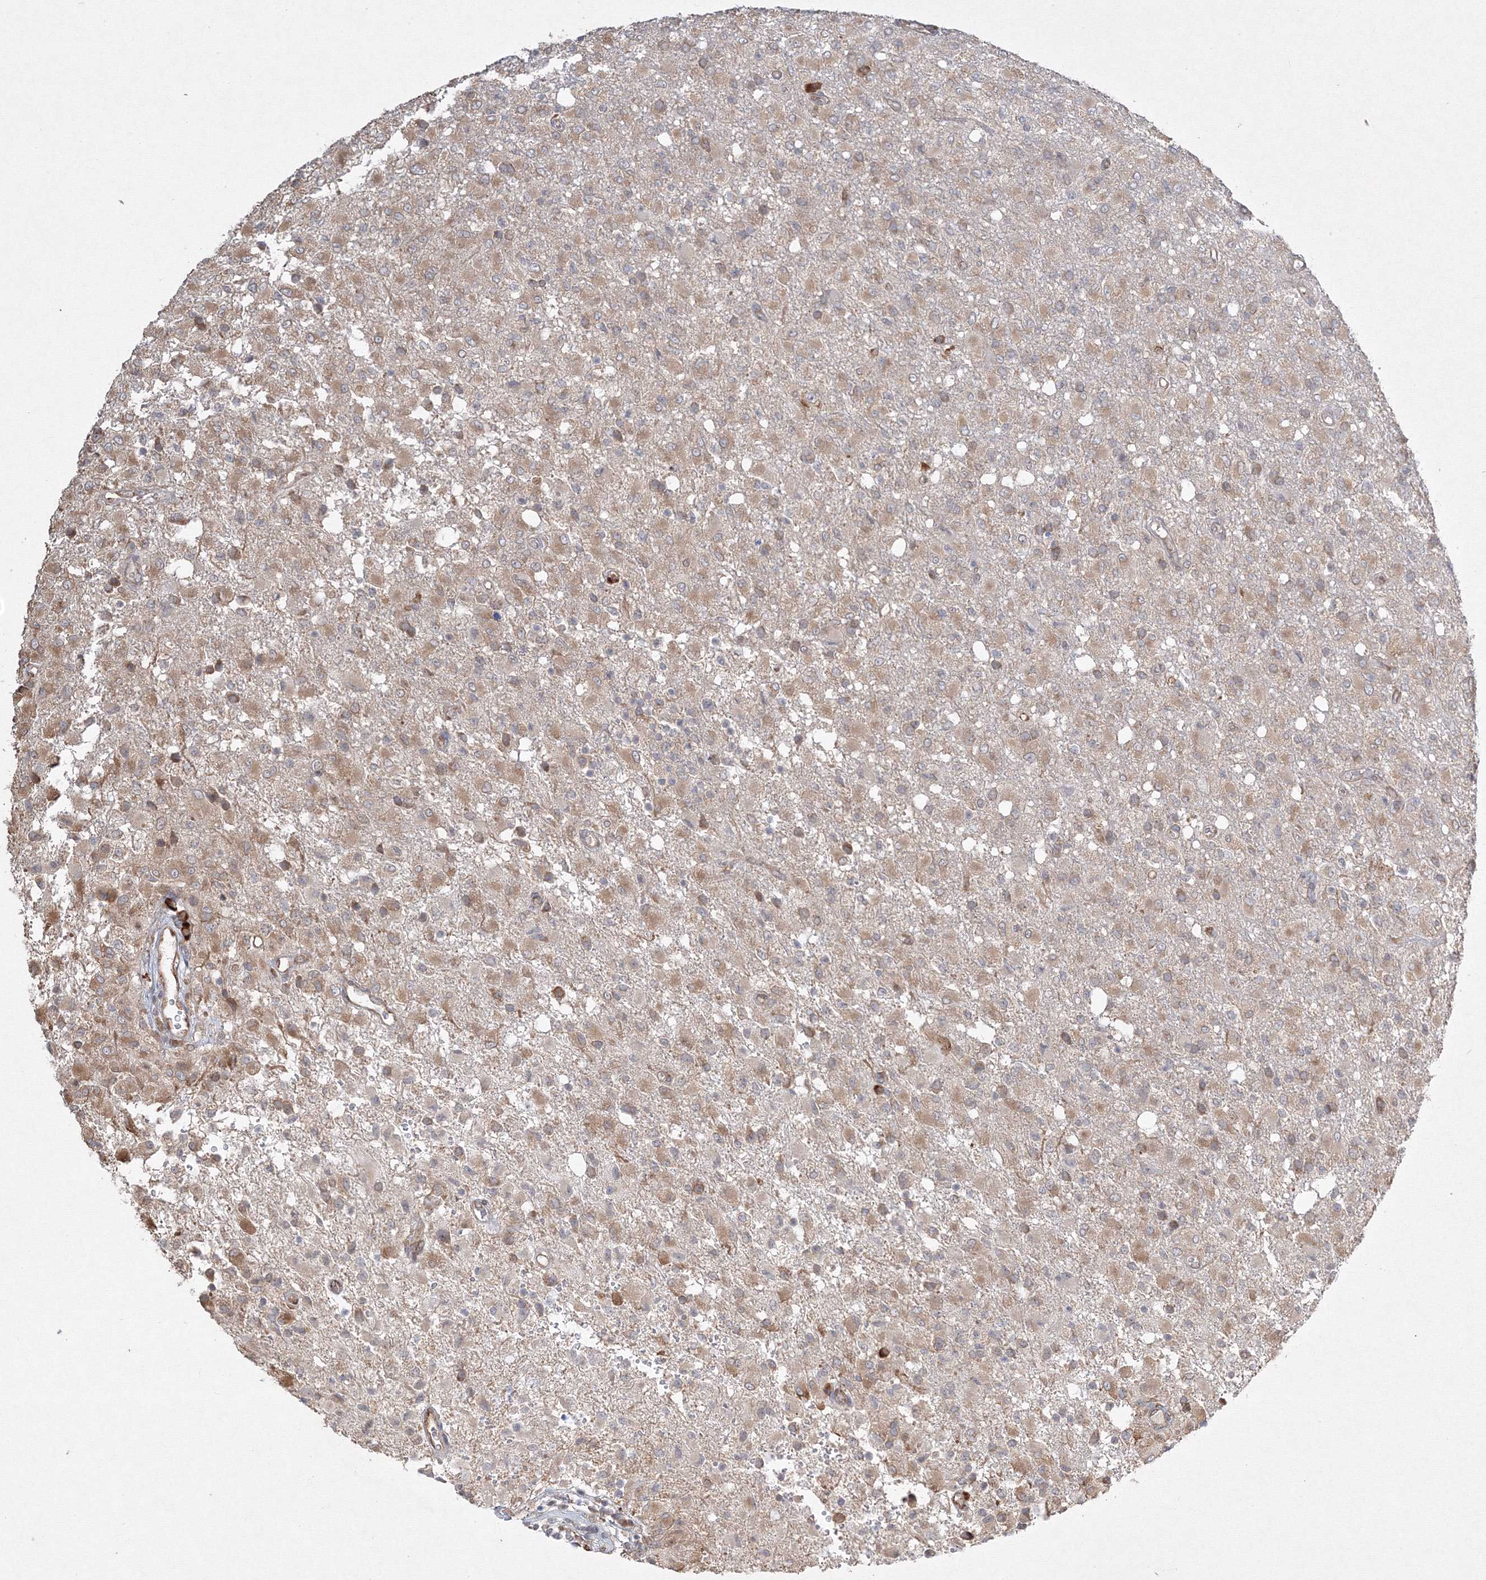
{"staining": {"intensity": "moderate", "quantity": "25%-75%", "location": "cytoplasmic/membranous"}, "tissue": "glioma", "cell_type": "Tumor cells", "image_type": "cancer", "snomed": [{"axis": "morphology", "description": "Glioma, malignant, High grade"}, {"axis": "topography", "description": "Brain"}], "caption": "Protein expression analysis of malignant glioma (high-grade) demonstrates moderate cytoplasmic/membranous staining in about 25%-75% of tumor cells. The staining was performed using DAB, with brown indicating positive protein expression. Nuclei are stained blue with hematoxylin.", "gene": "FBXL8", "patient": {"sex": "female", "age": 57}}